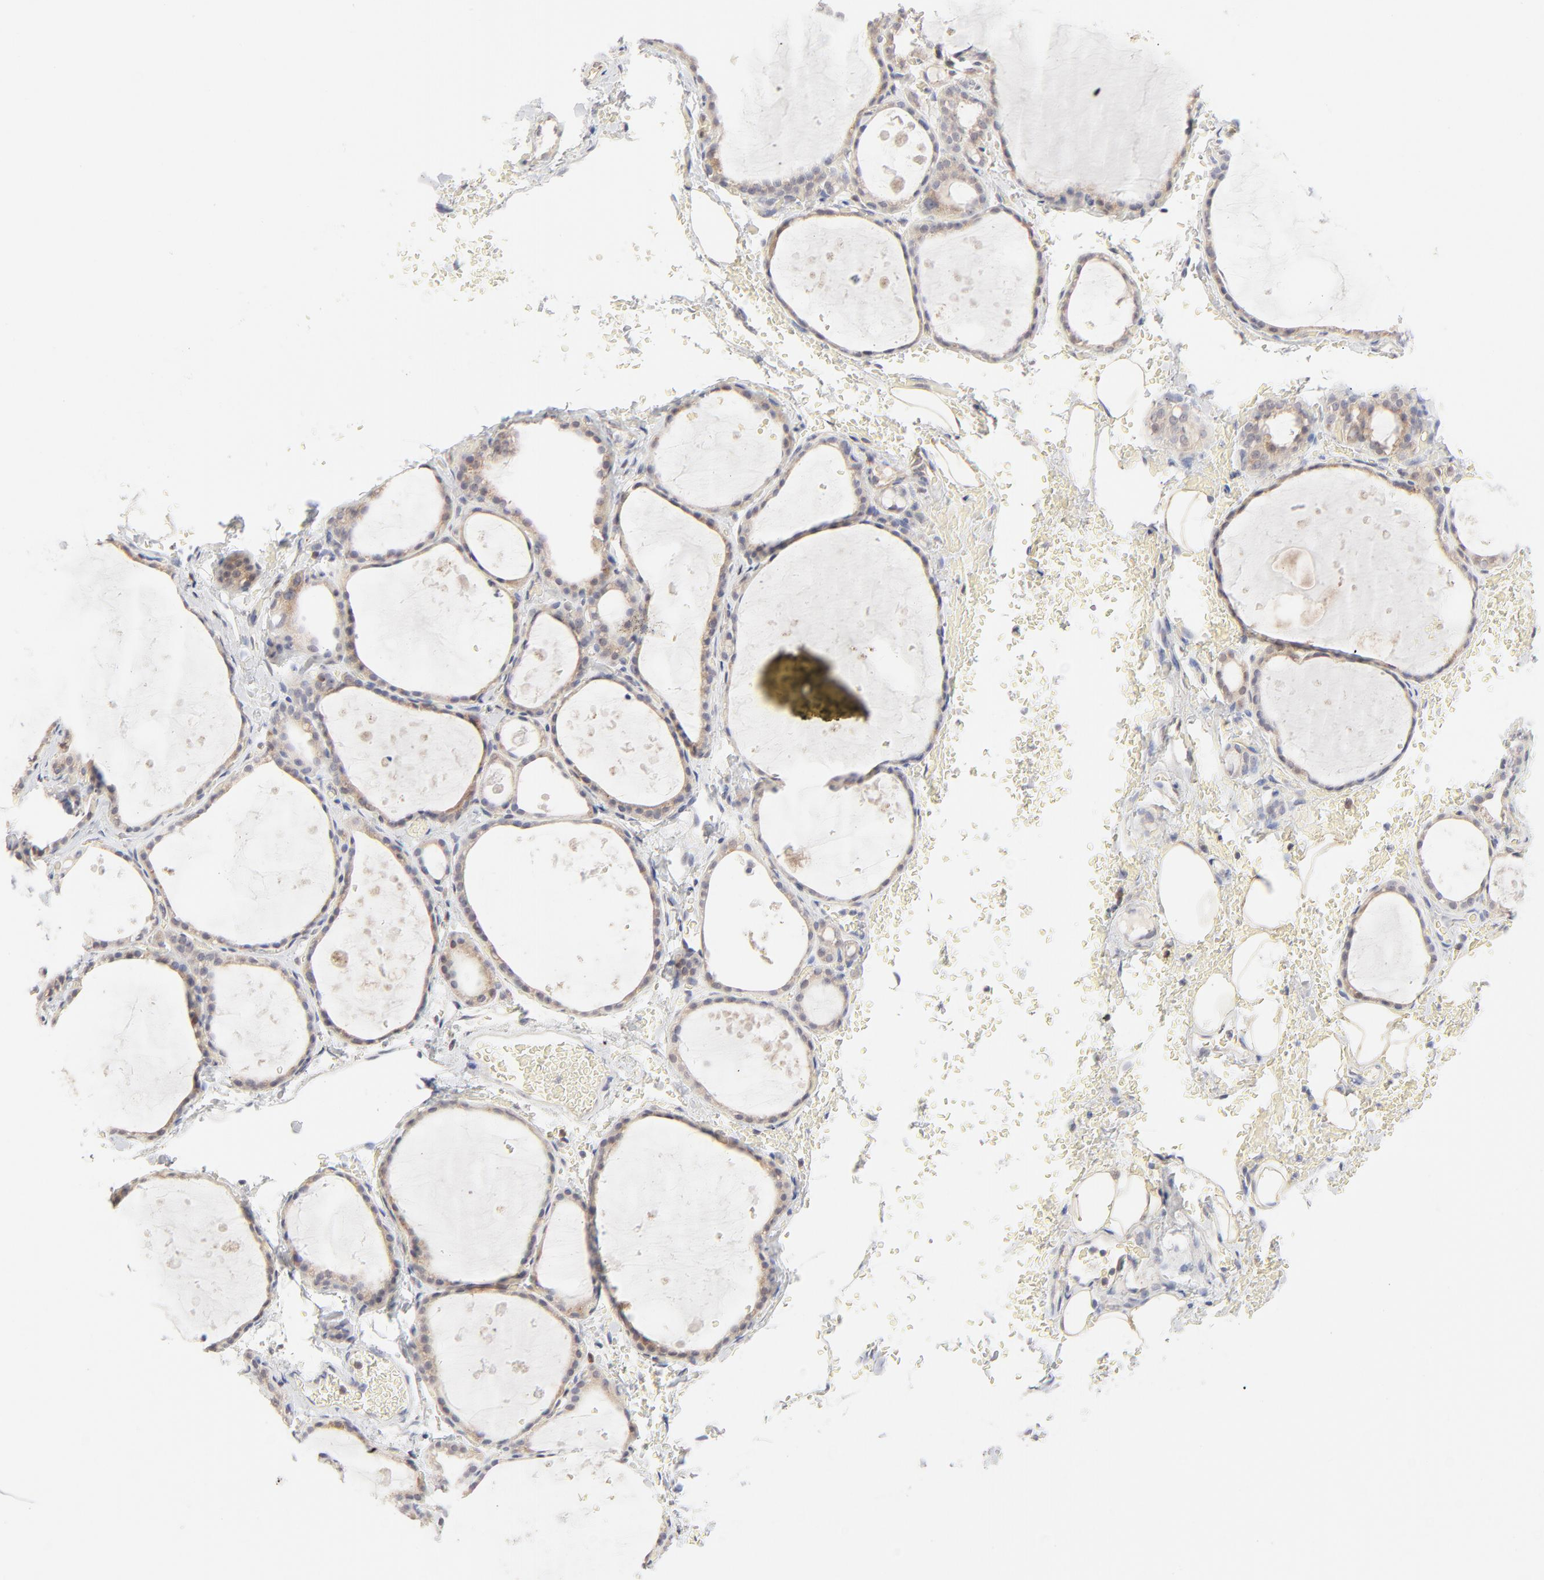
{"staining": {"intensity": "negative", "quantity": "none", "location": "none"}, "tissue": "thyroid gland", "cell_type": "Glandular cells", "image_type": "normal", "snomed": [{"axis": "morphology", "description": "Normal tissue, NOS"}, {"axis": "topography", "description": "Thyroid gland"}], "caption": "Glandular cells are negative for brown protein staining in unremarkable thyroid gland. Brightfield microscopy of IHC stained with DAB (3,3'-diaminobenzidine) (brown) and hematoxylin (blue), captured at high magnification.", "gene": "CDK6", "patient": {"sex": "male", "age": 61}}